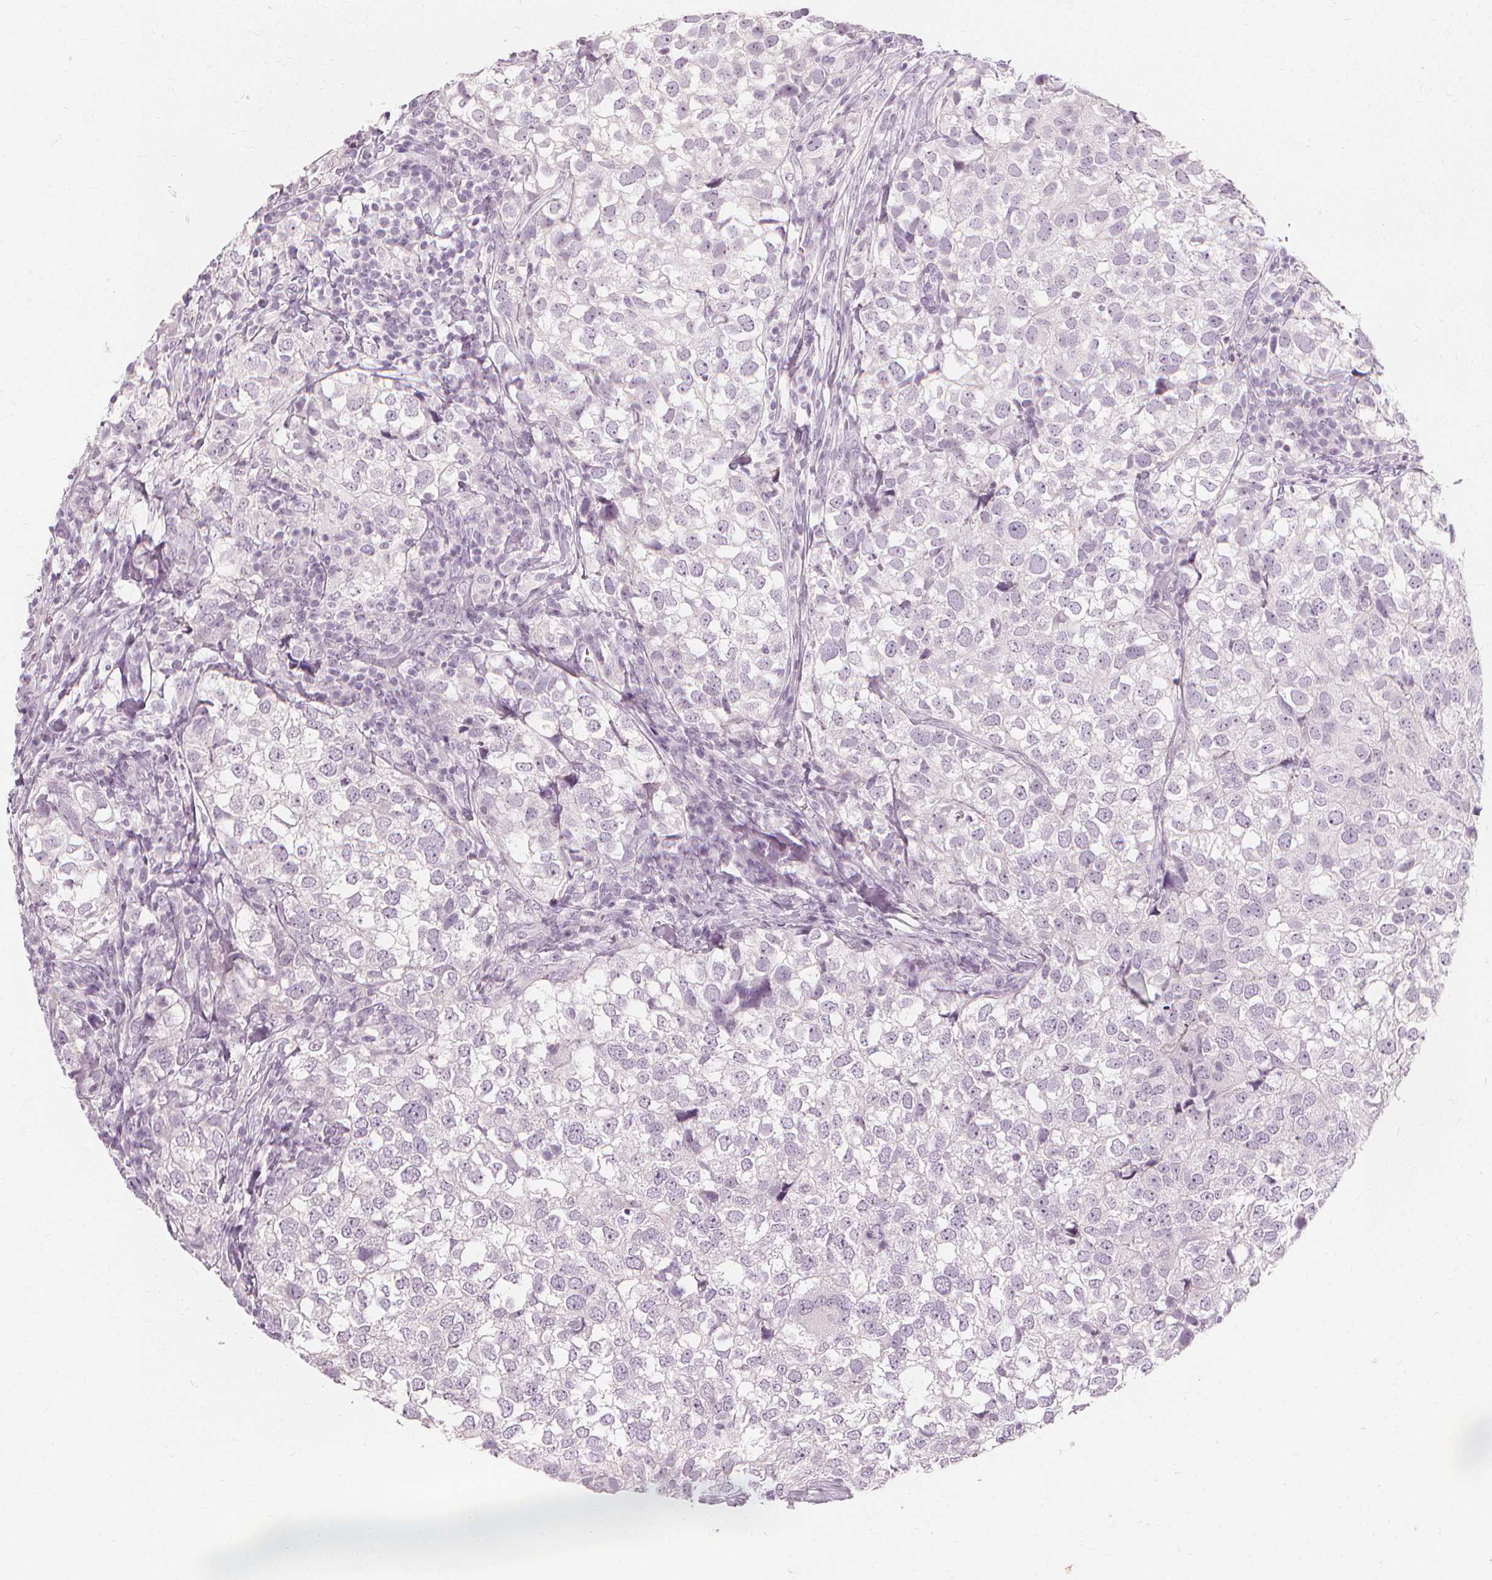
{"staining": {"intensity": "negative", "quantity": "none", "location": "none"}, "tissue": "breast cancer", "cell_type": "Tumor cells", "image_type": "cancer", "snomed": [{"axis": "morphology", "description": "Duct carcinoma"}, {"axis": "topography", "description": "Breast"}], "caption": "Invasive ductal carcinoma (breast) was stained to show a protein in brown. There is no significant expression in tumor cells.", "gene": "MUC12", "patient": {"sex": "female", "age": 30}}